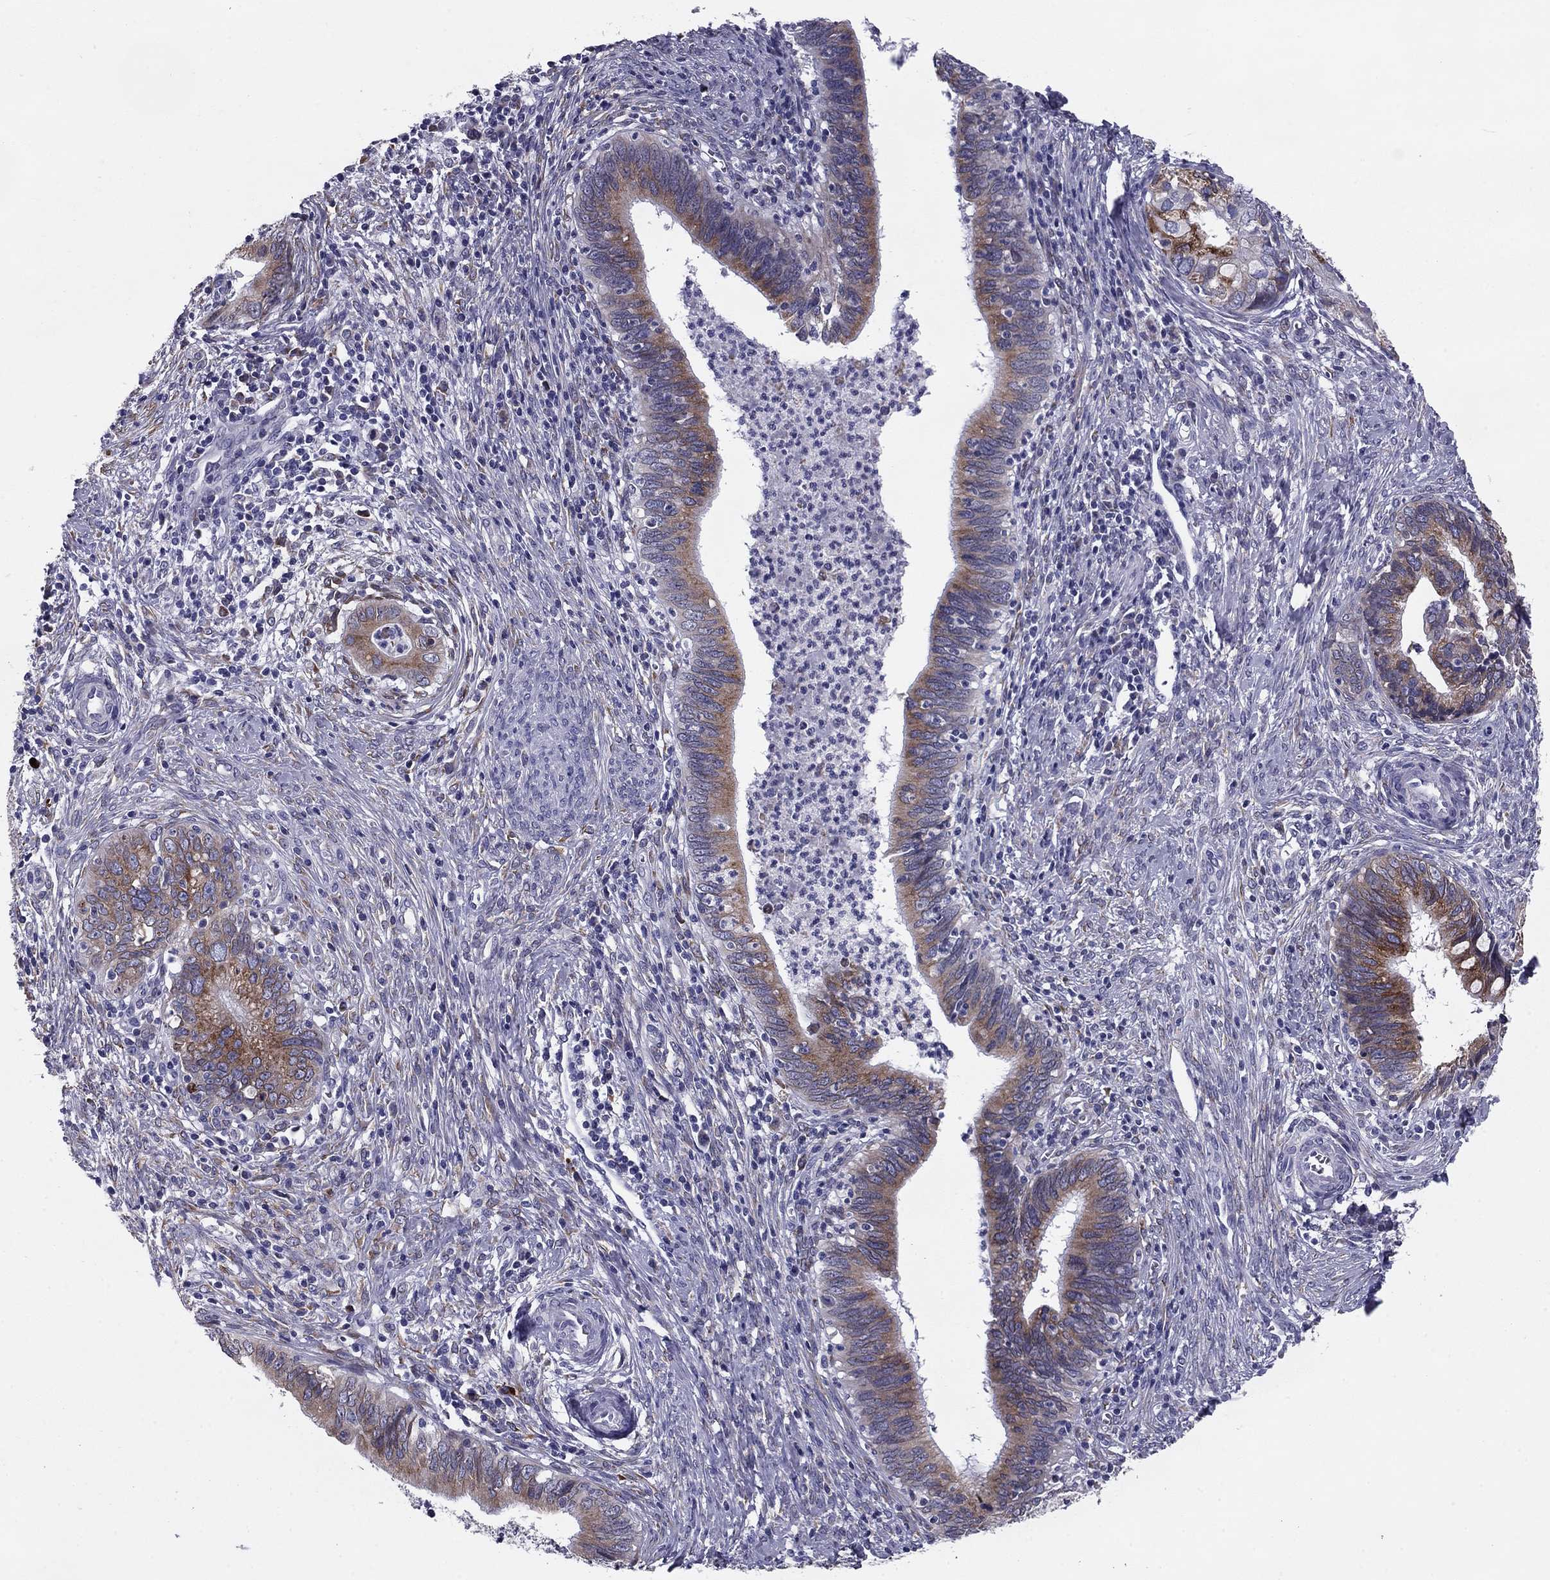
{"staining": {"intensity": "strong", "quantity": "<25%", "location": "cytoplasmic/membranous"}, "tissue": "cervical cancer", "cell_type": "Tumor cells", "image_type": "cancer", "snomed": [{"axis": "morphology", "description": "Adenocarcinoma, NOS"}, {"axis": "topography", "description": "Cervix"}], "caption": "Cervical adenocarcinoma was stained to show a protein in brown. There is medium levels of strong cytoplasmic/membranous expression in about <25% of tumor cells.", "gene": "TMED3", "patient": {"sex": "female", "age": 42}}